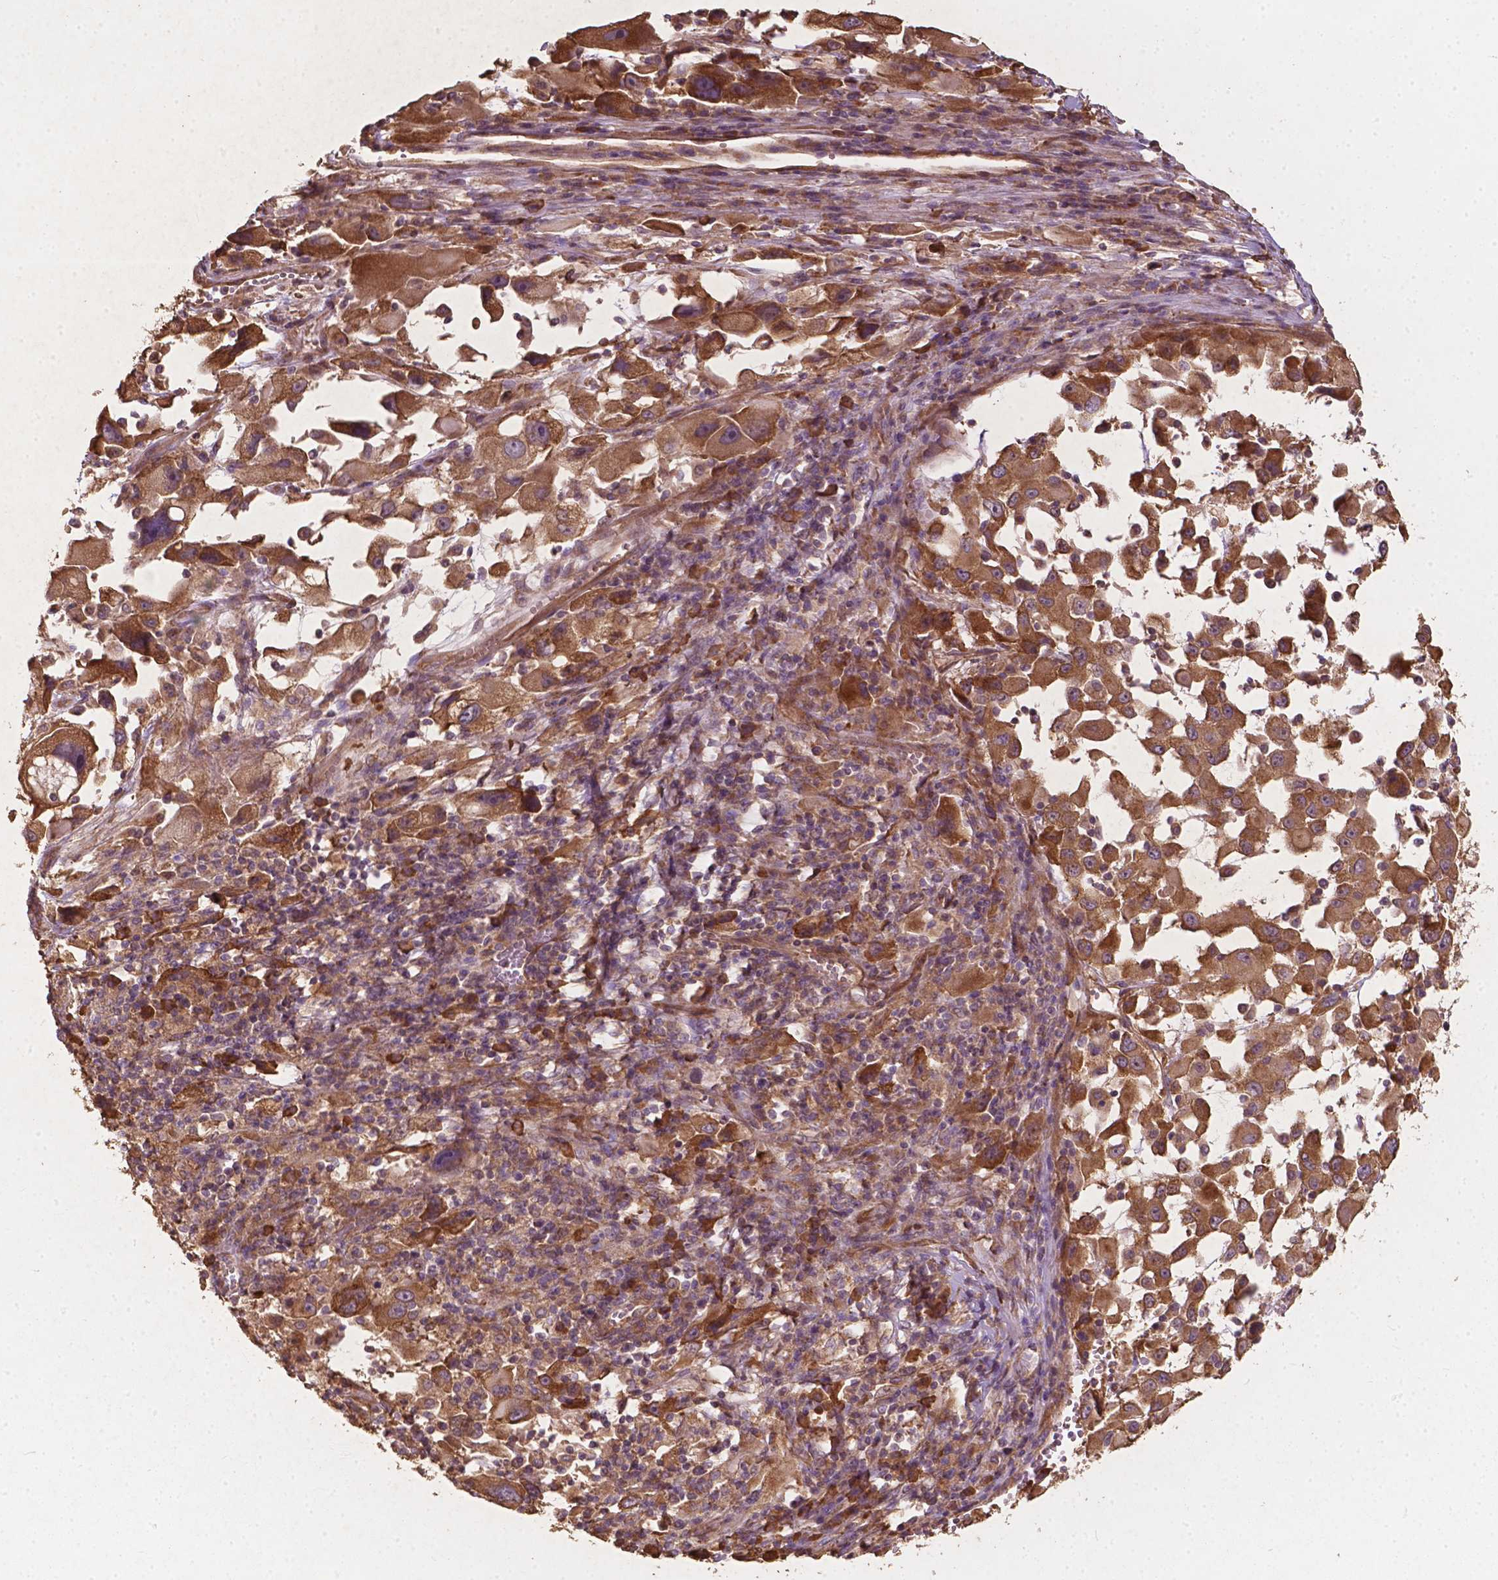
{"staining": {"intensity": "moderate", "quantity": ">75%", "location": "cytoplasmic/membranous"}, "tissue": "melanoma", "cell_type": "Tumor cells", "image_type": "cancer", "snomed": [{"axis": "morphology", "description": "Malignant melanoma, Metastatic site"}, {"axis": "topography", "description": "Soft tissue"}], "caption": "This is a histology image of immunohistochemistry staining of melanoma, which shows moderate expression in the cytoplasmic/membranous of tumor cells.", "gene": "G3BP1", "patient": {"sex": "male", "age": 50}}